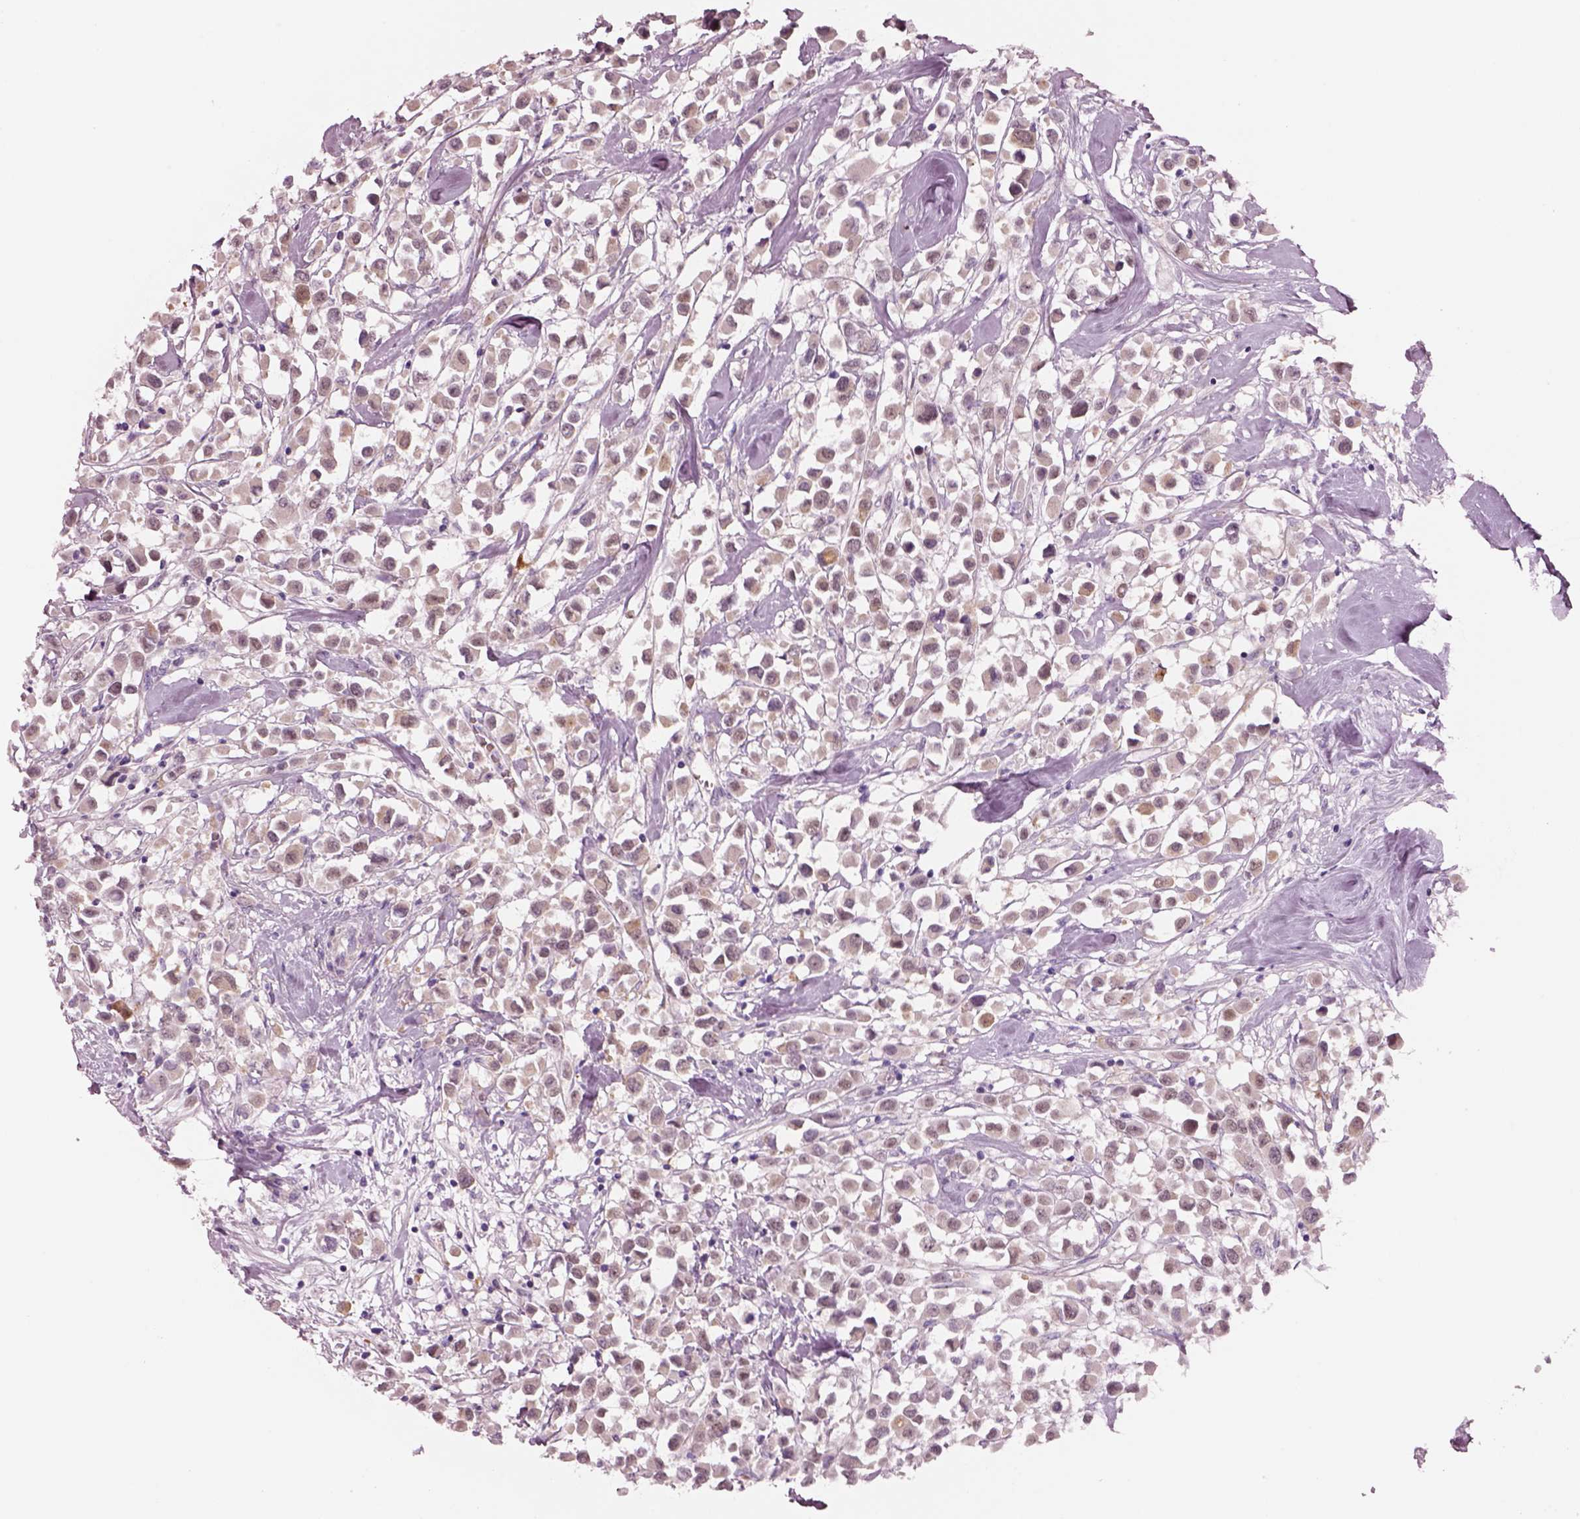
{"staining": {"intensity": "weak", "quantity": "<25%", "location": "cytoplasmic/membranous"}, "tissue": "breast cancer", "cell_type": "Tumor cells", "image_type": "cancer", "snomed": [{"axis": "morphology", "description": "Duct carcinoma"}, {"axis": "topography", "description": "Breast"}], "caption": "Immunohistochemistry image of intraductal carcinoma (breast) stained for a protein (brown), which demonstrates no positivity in tumor cells. Brightfield microscopy of immunohistochemistry stained with DAB (3,3'-diaminobenzidine) (brown) and hematoxylin (blue), captured at high magnification.", "gene": "SCML2", "patient": {"sex": "female", "age": 61}}